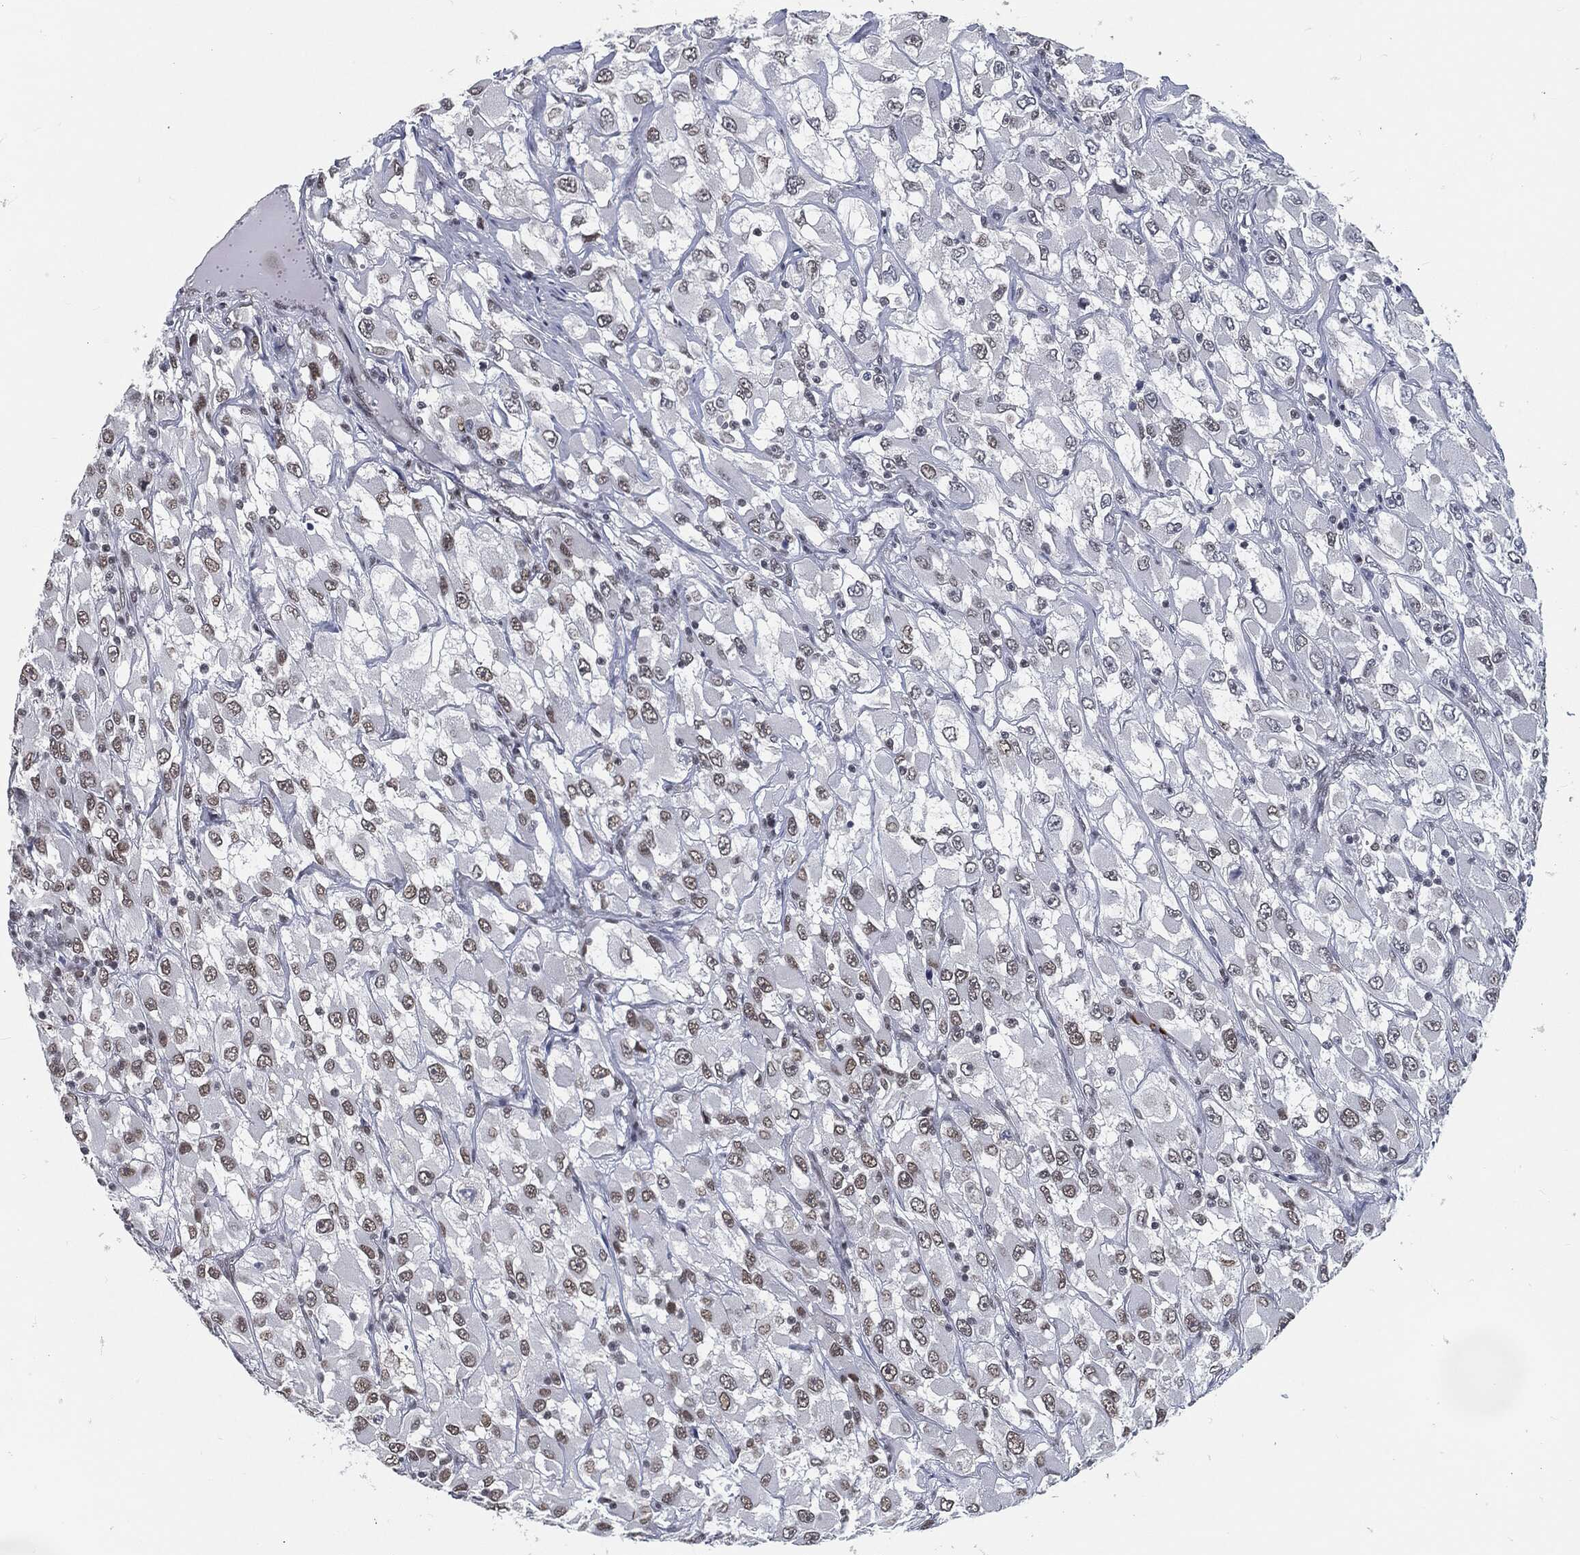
{"staining": {"intensity": "weak", "quantity": "25%-75%", "location": "nuclear"}, "tissue": "renal cancer", "cell_type": "Tumor cells", "image_type": "cancer", "snomed": [{"axis": "morphology", "description": "Adenocarcinoma, NOS"}, {"axis": "topography", "description": "Kidney"}], "caption": "High-power microscopy captured an IHC histopathology image of renal cancer (adenocarcinoma), revealing weak nuclear positivity in about 25%-75% of tumor cells.", "gene": "ANXA1", "patient": {"sex": "female", "age": 52}}